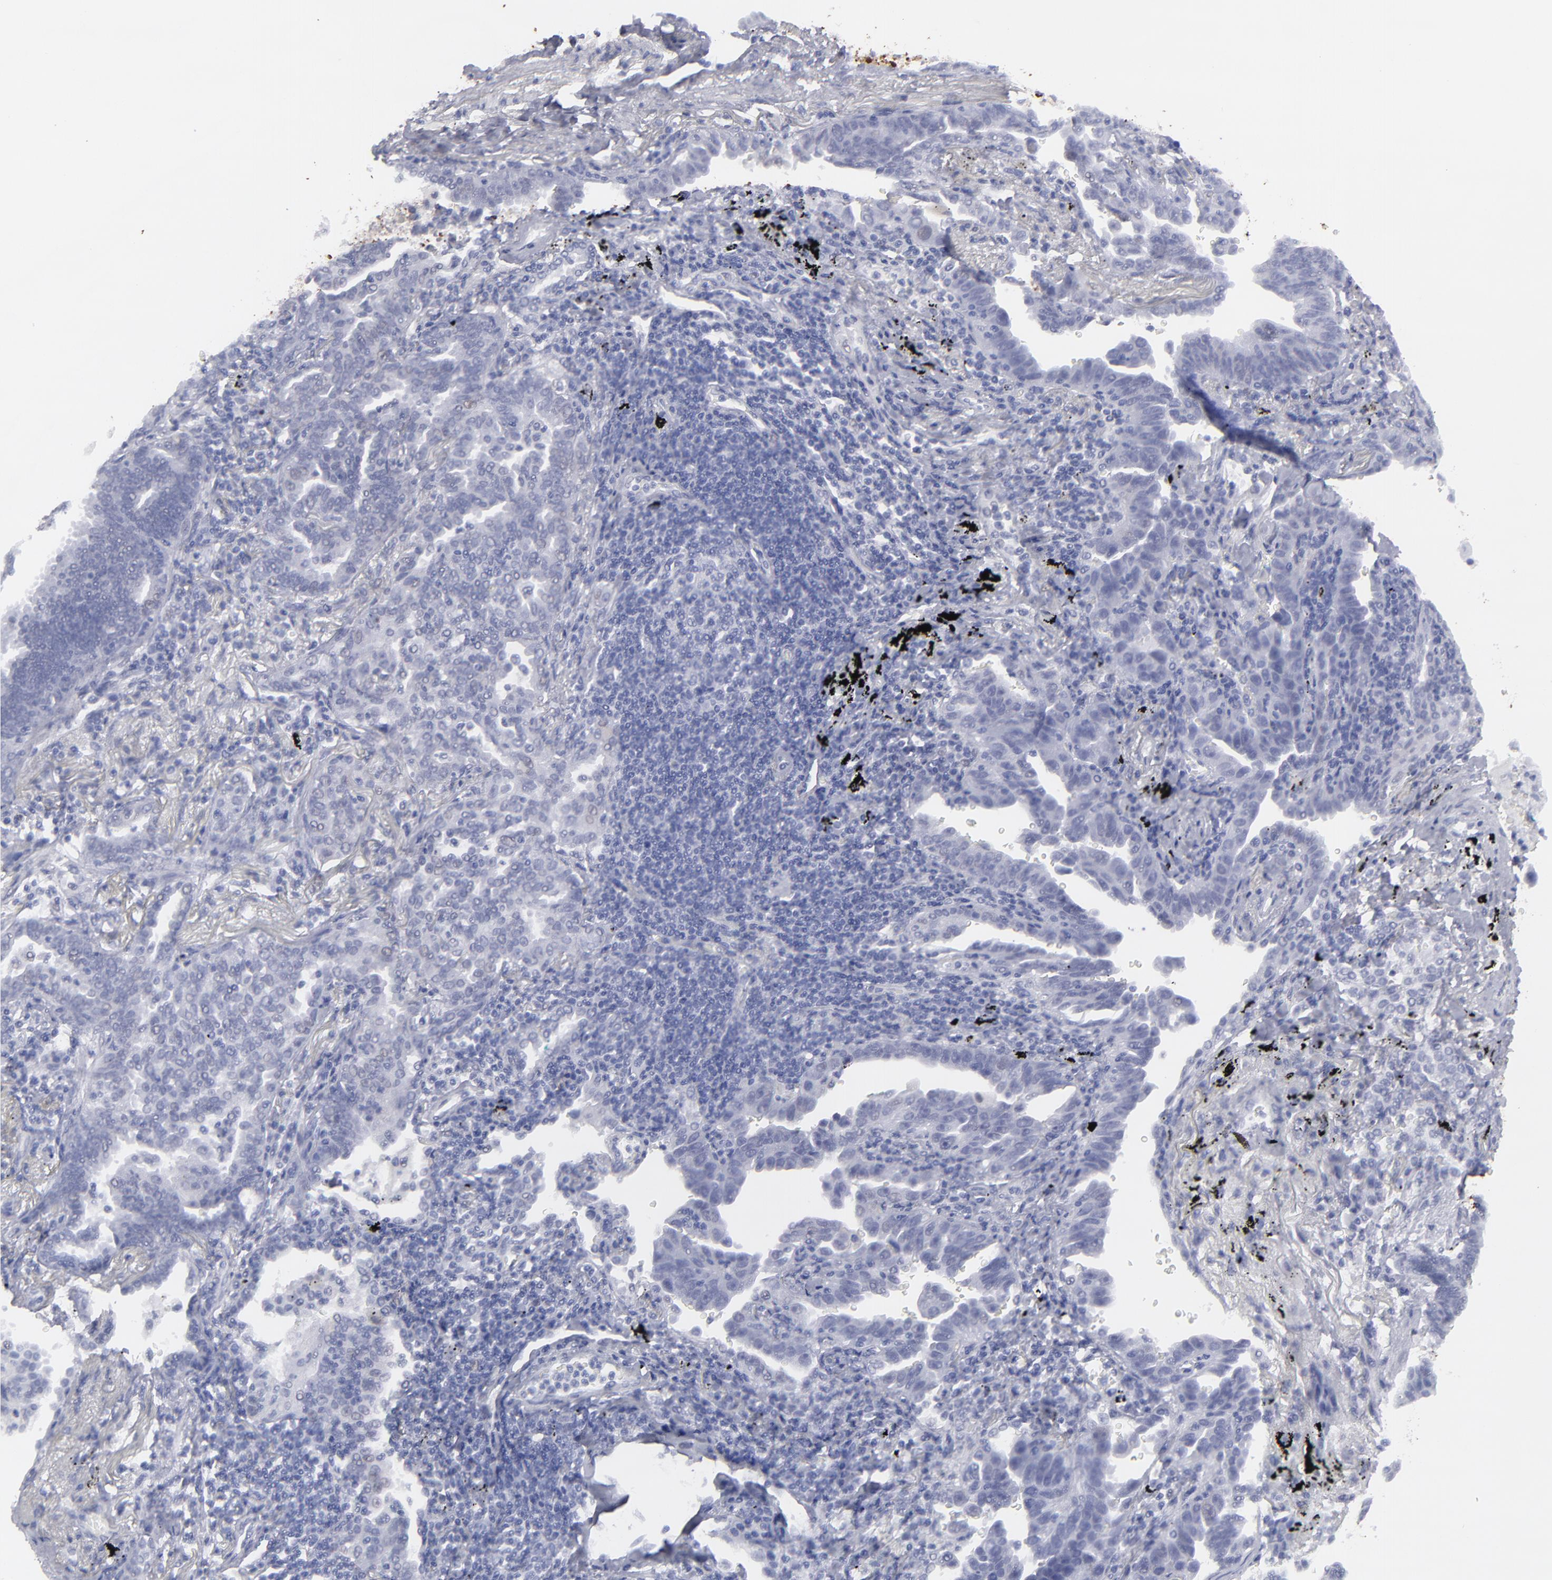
{"staining": {"intensity": "negative", "quantity": "none", "location": "none"}, "tissue": "lung cancer", "cell_type": "Tumor cells", "image_type": "cancer", "snomed": [{"axis": "morphology", "description": "Adenocarcinoma, NOS"}, {"axis": "topography", "description": "Lung"}], "caption": "Immunohistochemistry (IHC) micrograph of neoplastic tissue: lung adenocarcinoma stained with DAB (3,3'-diaminobenzidine) displays no significant protein staining in tumor cells.", "gene": "ALDOB", "patient": {"sex": "female", "age": 64}}